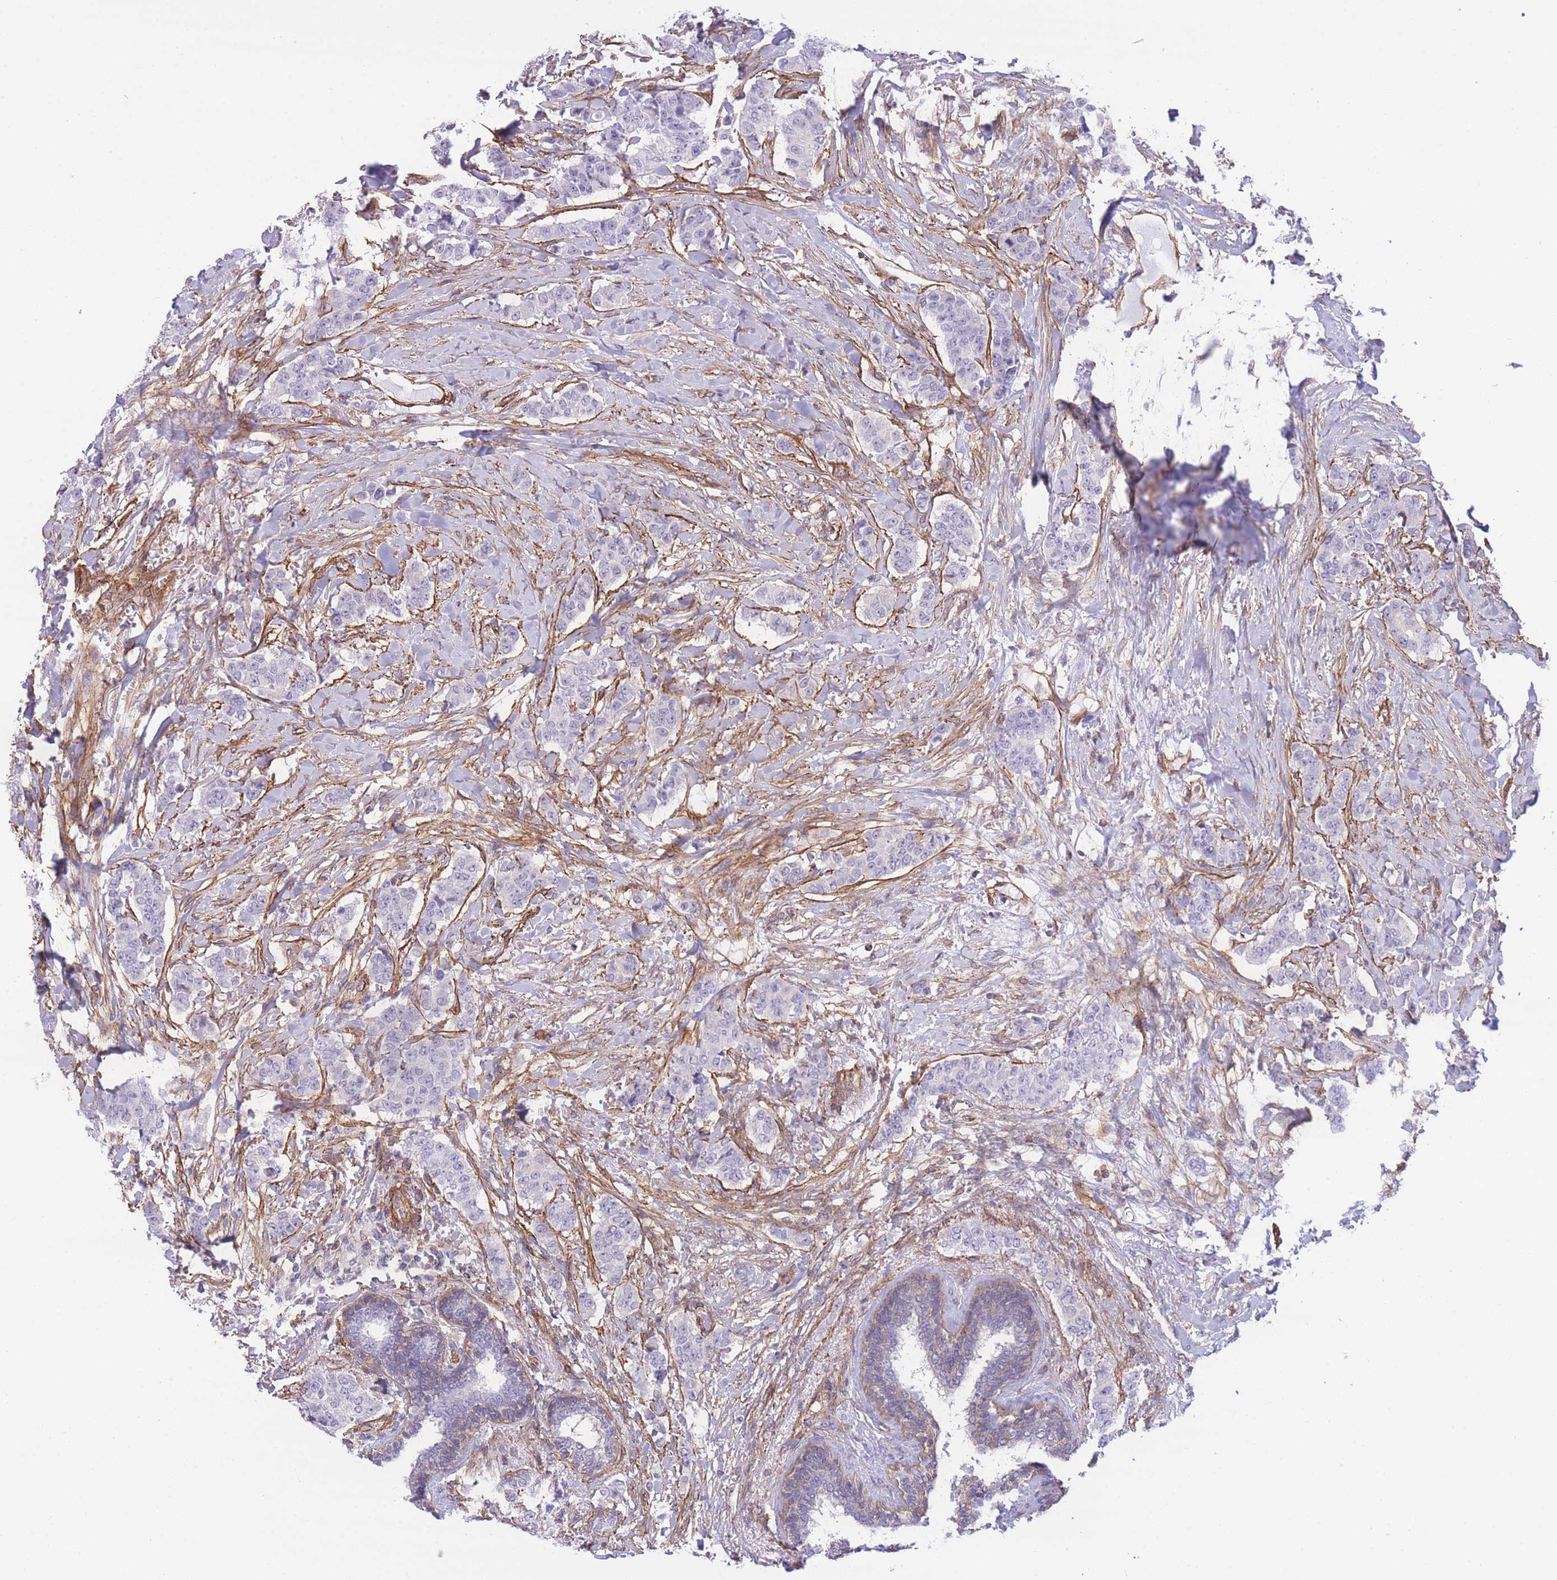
{"staining": {"intensity": "negative", "quantity": "none", "location": "none"}, "tissue": "breast cancer", "cell_type": "Tumor cells", "image_type": "cancer", "snomed": [{"axis": "morphology", "description": "Duct carcinoma"}, {"axis": "topography", "description": "Breast"}], "caption": "DAB (3,3'-diaminobenzidine) immunohistochemical staining of human breast cancer reveals no significant expression in tumor cells.", "gene": "CDC25B", "patient": {"sex": "female", "age": 40}}